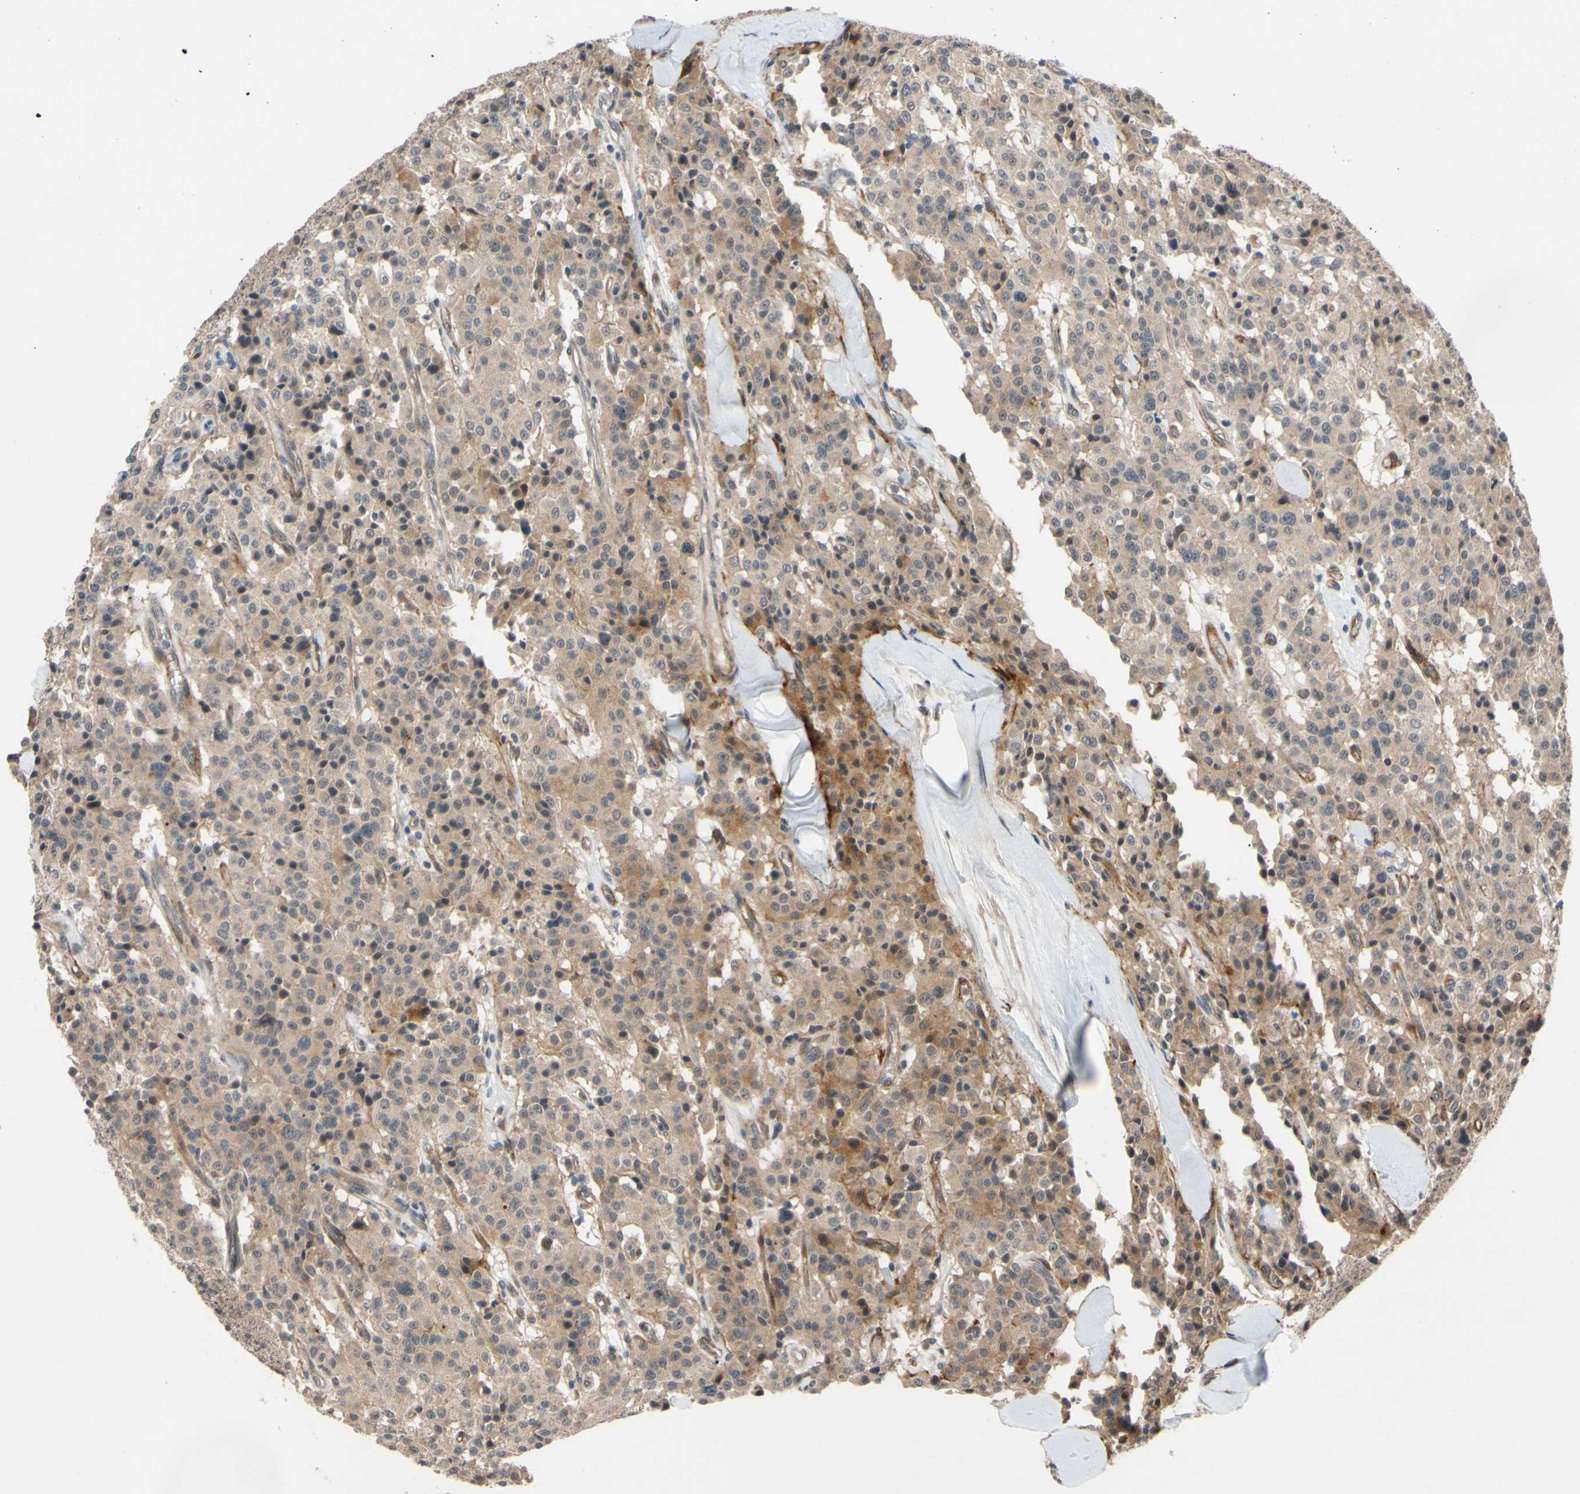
{"staining": {"intensity": "weak", "quantity": ">75%", "location": "cytoplasmic/membranous"}, "tissue": "carcinoid", "cell_type": "Tumor cells", "image_type": "cancer", "snomed": [{"axis": "morphology", "description": "Carcinoid, malignant, NOS"}, {"axis": "topography", "description": "Lung"}], "caption": "Protein staining displays weak cytoplasmic/membranous expression in about >75% of tumor cells in carcinoid.", "gene": "ALK", "patient": {"sex": "male", "age": 30}}